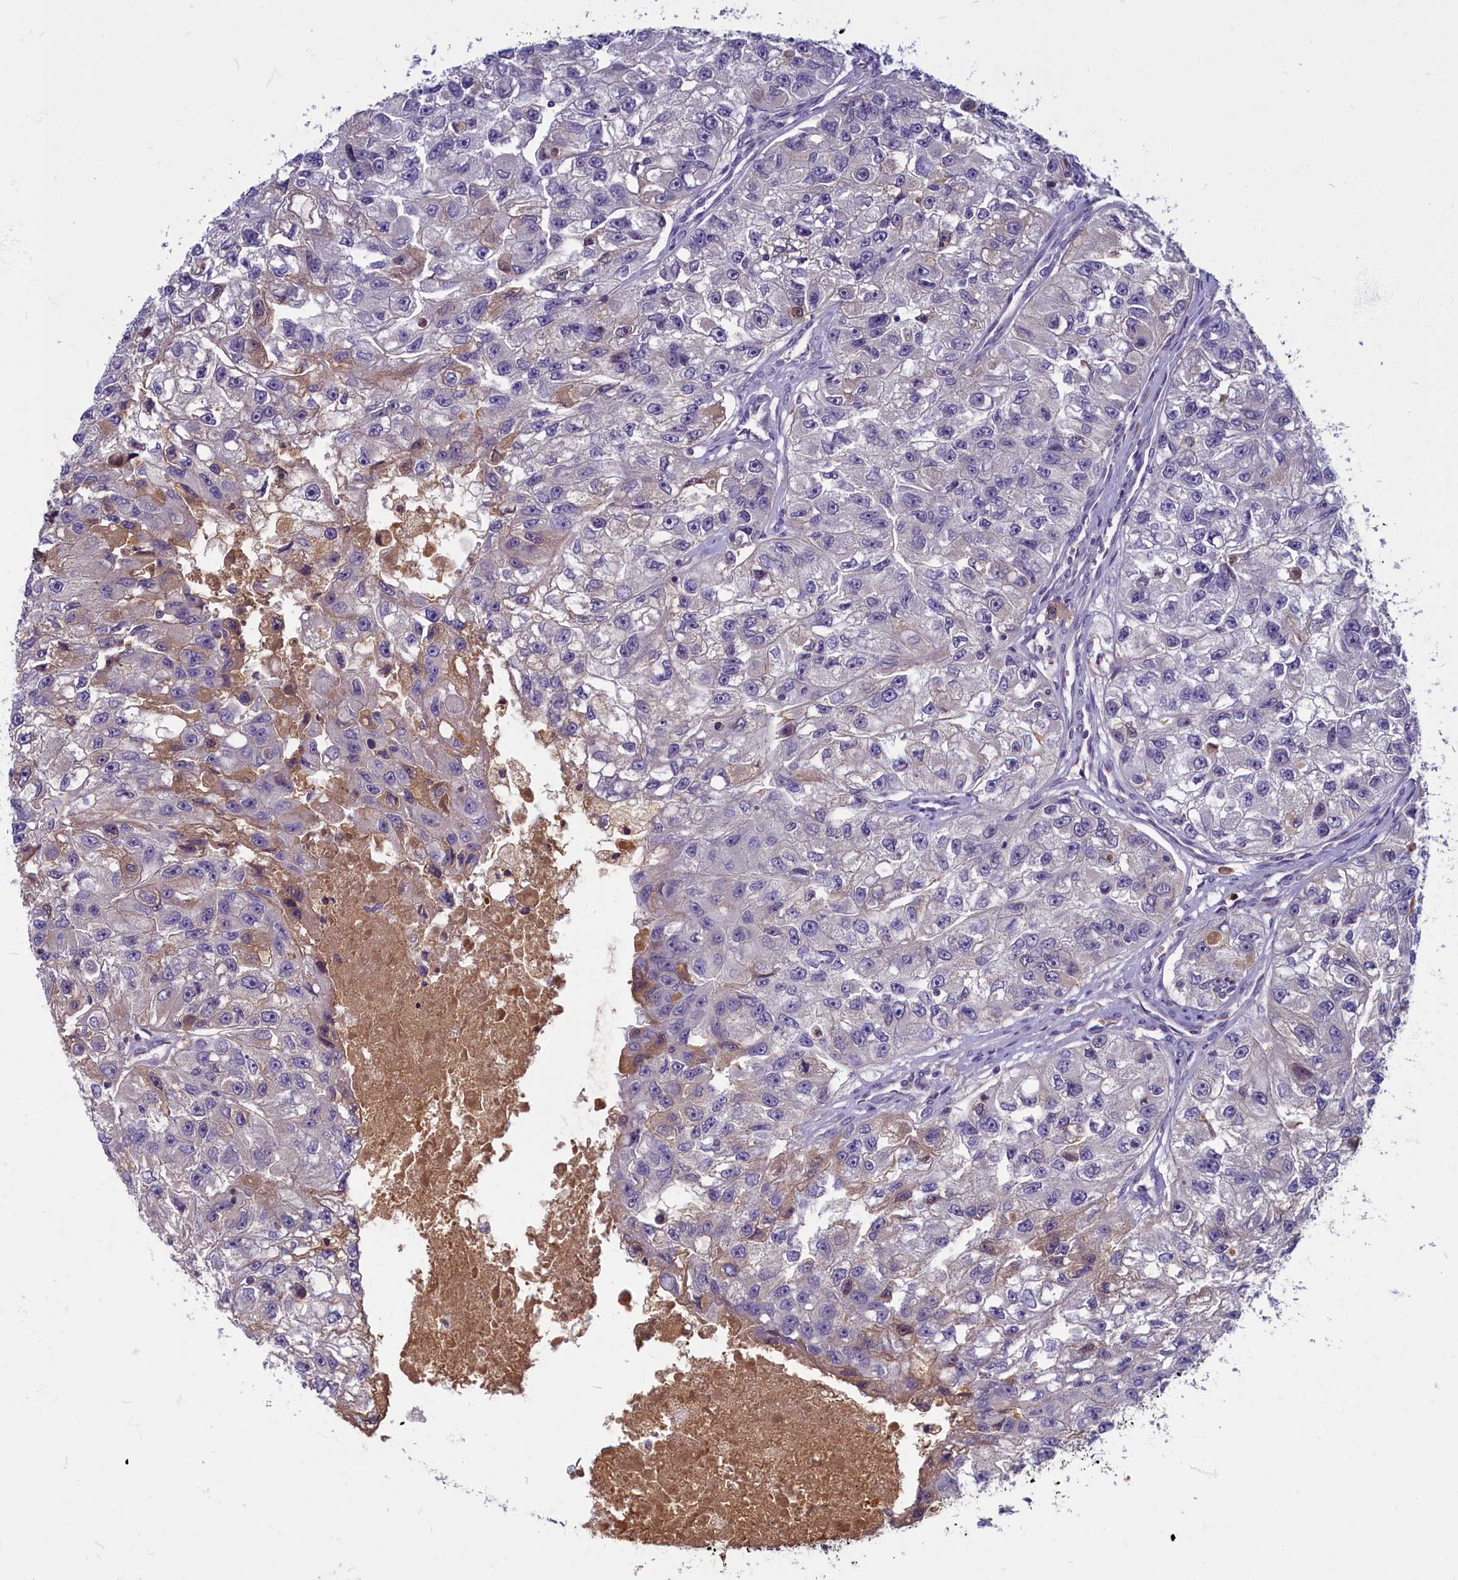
{"staining": {"intensity": "weak", "quantity": "<25%", "location": "cytoplasmic/membranous"}, "tissue": "renal cancer", "cell_type": "Tumor cells", "image_type": "cancer", "snomed": [{"axis": "morphology", "description": "Adenocarcinoma, NOS"}, {"axis": "topography", "description": "Kidney"}], "caption": "There is no significant positivity in tumor cells of renal cancer.", "gene": "SV2C", "patient": {"sex": "male", "age": 63}}